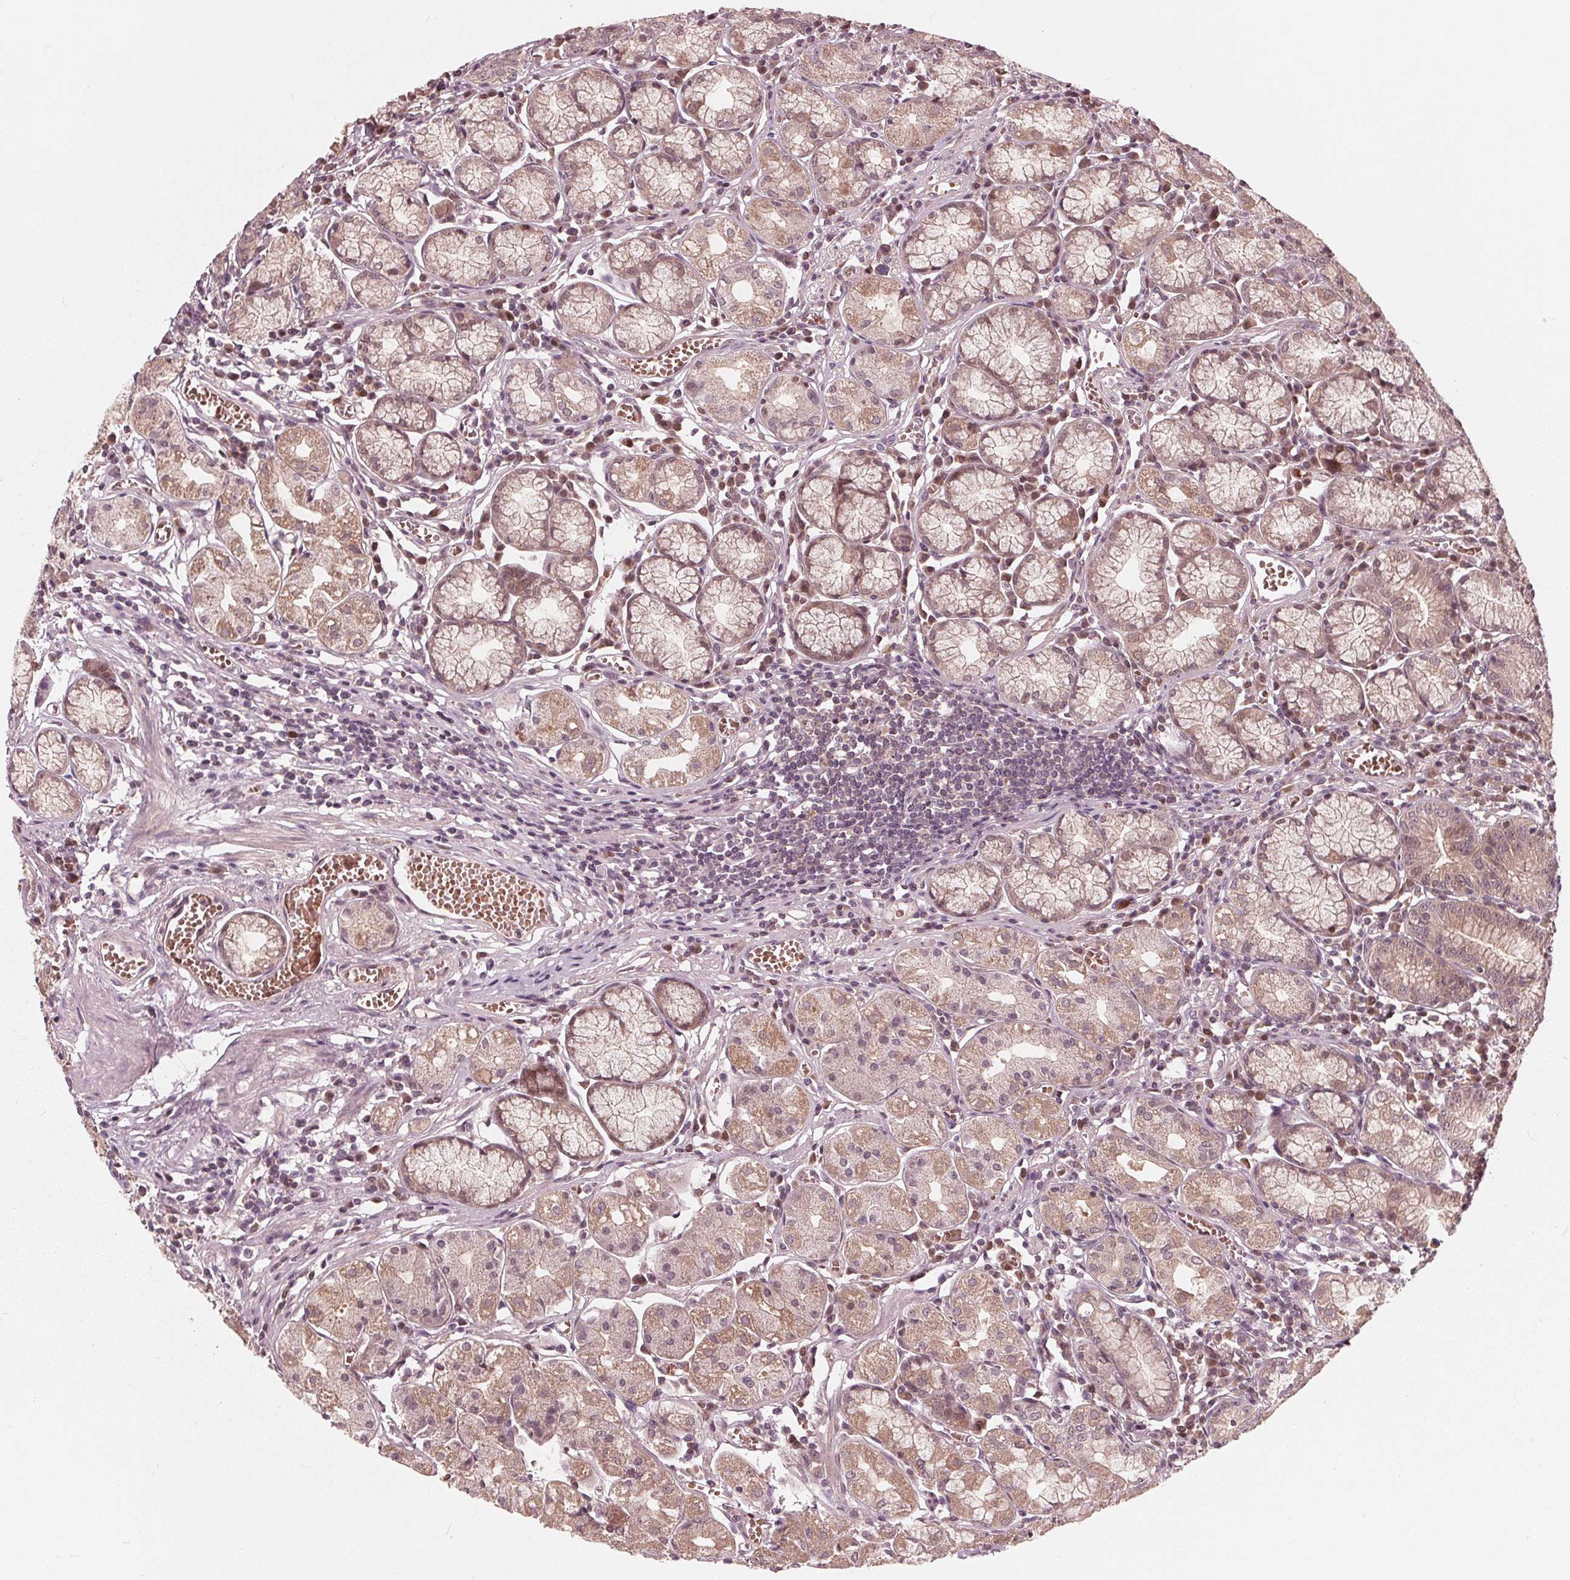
{"staining": {"intensity": "moderate", "quantity": "25%-75%", "location": "cytoplasmic/membranous"}, "tissue": "stomach", "cell_type": "Glandular cells", "image_type": "normal", "snomed": [{"axis": "morphology", "description": "Normal tissue, NOS"}, {"axis": "topography", "description": "Stomach"}], "caption": "Immunohistochemical staining of normal stomach displays moderate cytoplasmic/membranous protein staining in approximately 25%-75% of glandular cells.", "gene": "UBALD1", "patient": {"sex": "male", "age": 55}}